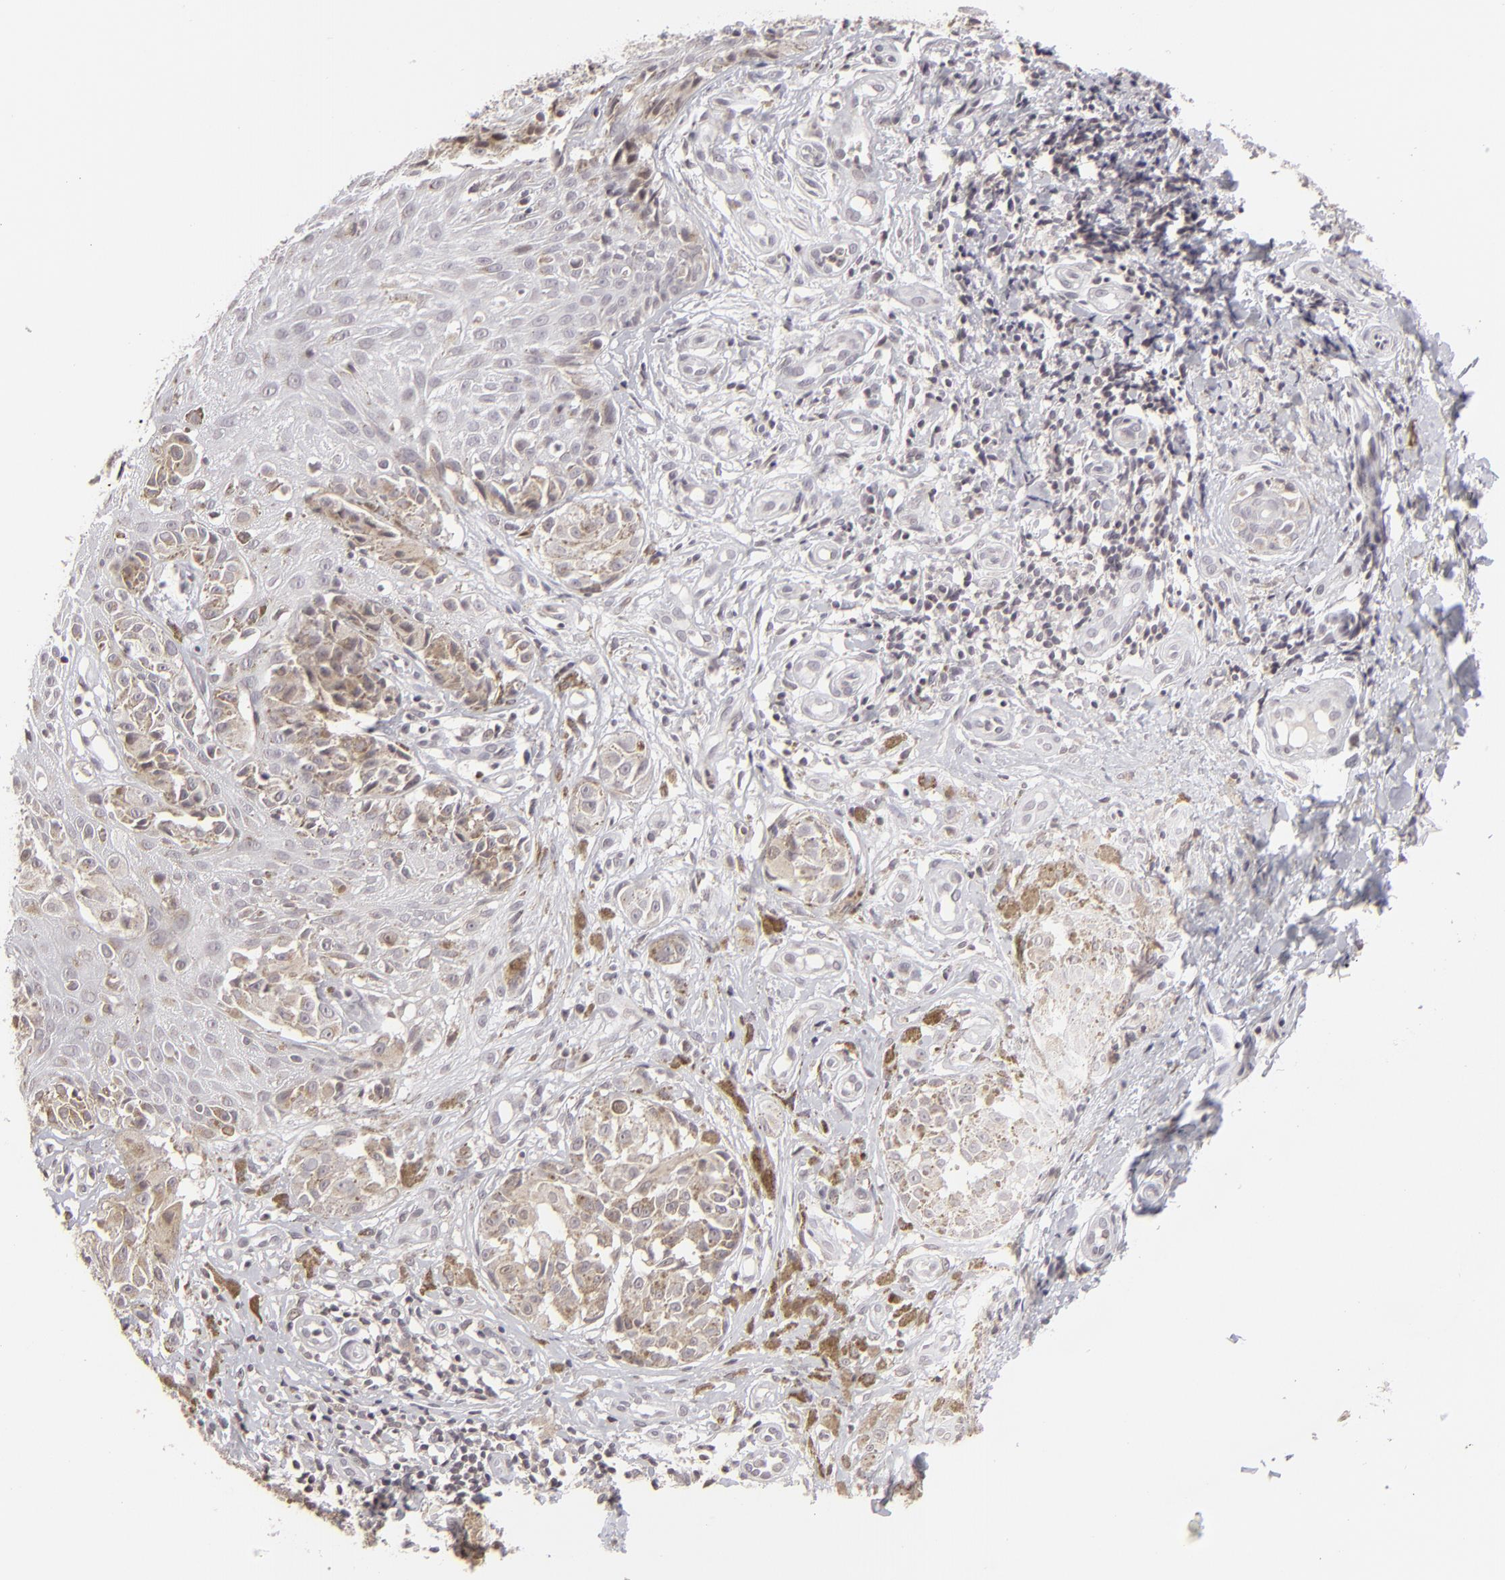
{"staining": {"intensity": "negative", "quantity": "none", "location": "none"}, "tissue": "melanoma", "cell_type": "Tumor cells", "image_type": "cancer", "snomed": [{"axis": "morphology", "description": "Malignant melanoma, NOS"}, {"axis": "topography", "description": "Skin"}], "caption": "Melanoma was stained to show a protein in brown. There is no significant staining in tumor cells.", "gene": "CLDN2", "patient": {"sex": "male", "age": 67}}